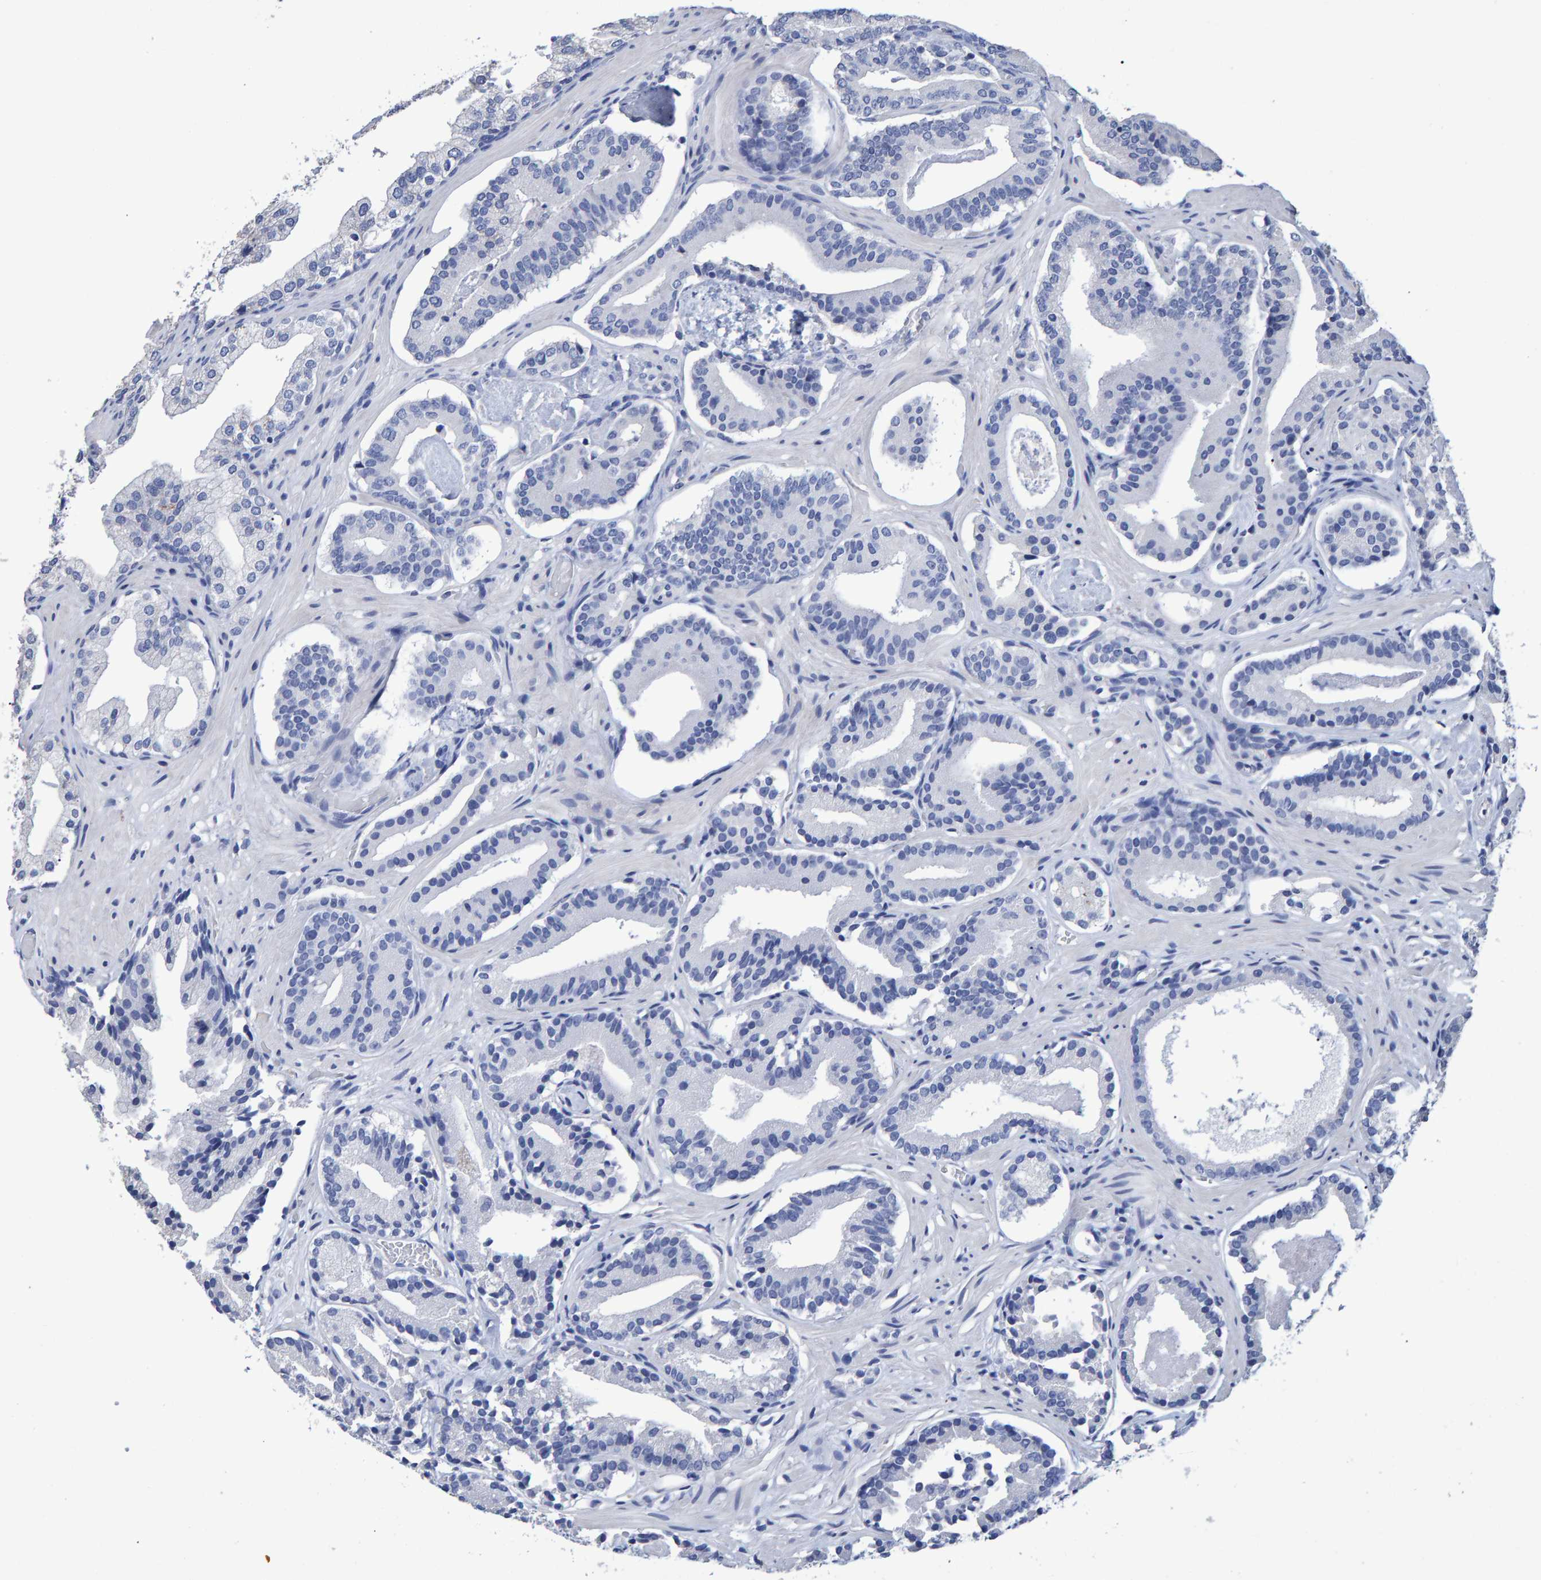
{"staining": {"intensity": "negative", "quantity": "none", "location": "none"}, "tissue": "prostate cancer", "cell_type": "Tumor cells", "image_type": "cancer", "snomed": [{"axis": "morphology", "description": "Adenocarcinoma, Low grade"}, {"axis": "topography", "description": "Prostate"}], "caption": "An image of human prostate cancer (adenocarcinoma (low-grade)) is negative for staining in tumor cells.", "gene": "HEMGN", "patient": {"sex": "male", "age": 51}}